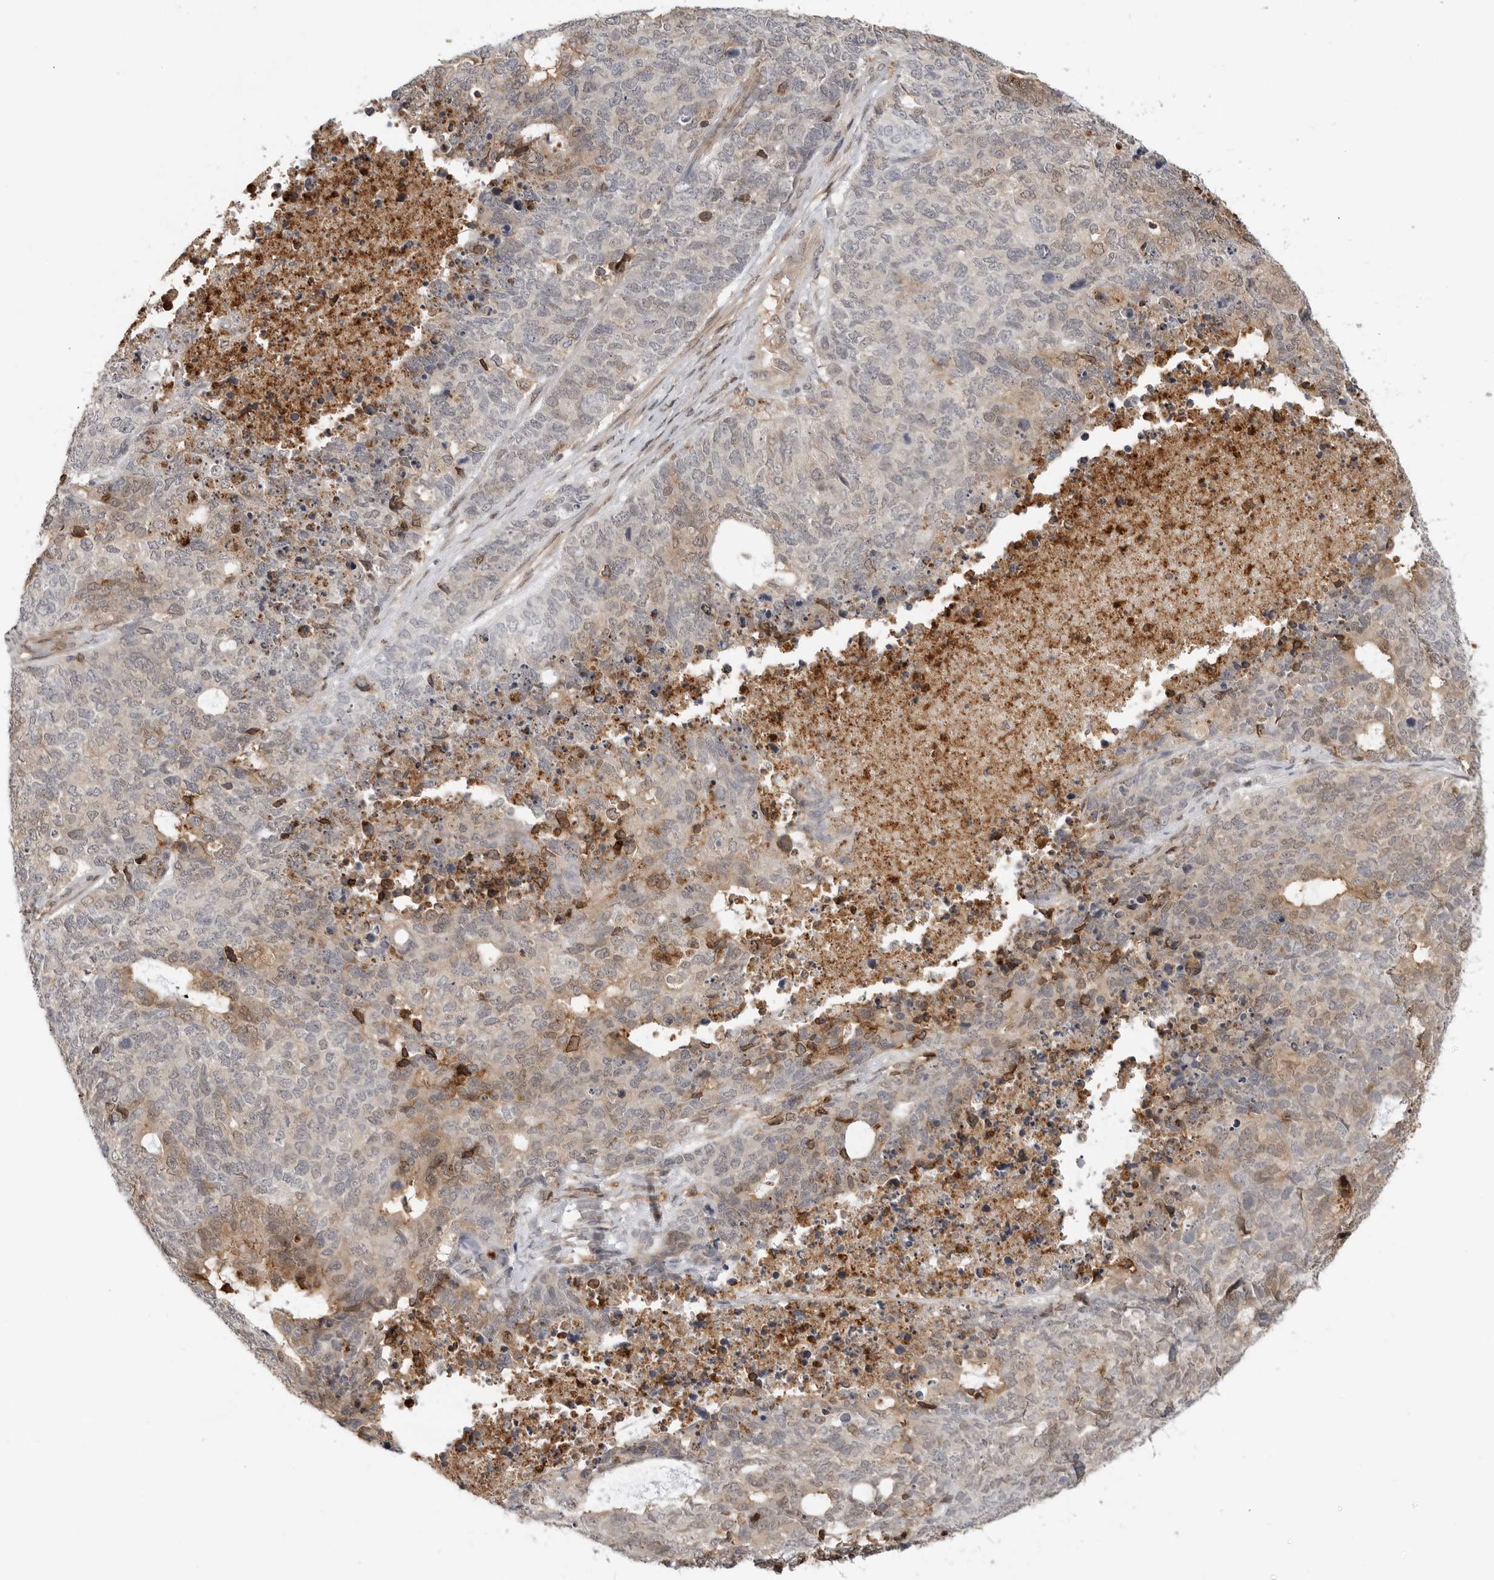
{"staining": {"intensity": "weak", "quantity": "<25%", "location": "cytoplasmic/membranous,nuclear"}, "tissue": "cervical cancer", "cell_type": "Tumor cells", "image_type": "cancer", "snomed": [{"axis": "morphology", "description": "Squamous cell carcinoma, NOS"}, {"axis": "topography", "description": "Cervix"}], "caption": "An immunohistochemistry (IHC) histopathology image of cervical cancer (squamous cell carcinoma) is shown. There is no staining in tumor cells of cervical cancer (squamous cell carcinoma).", "gene": "ANXA11", "patient": {"sex": "female", "age": 63}}